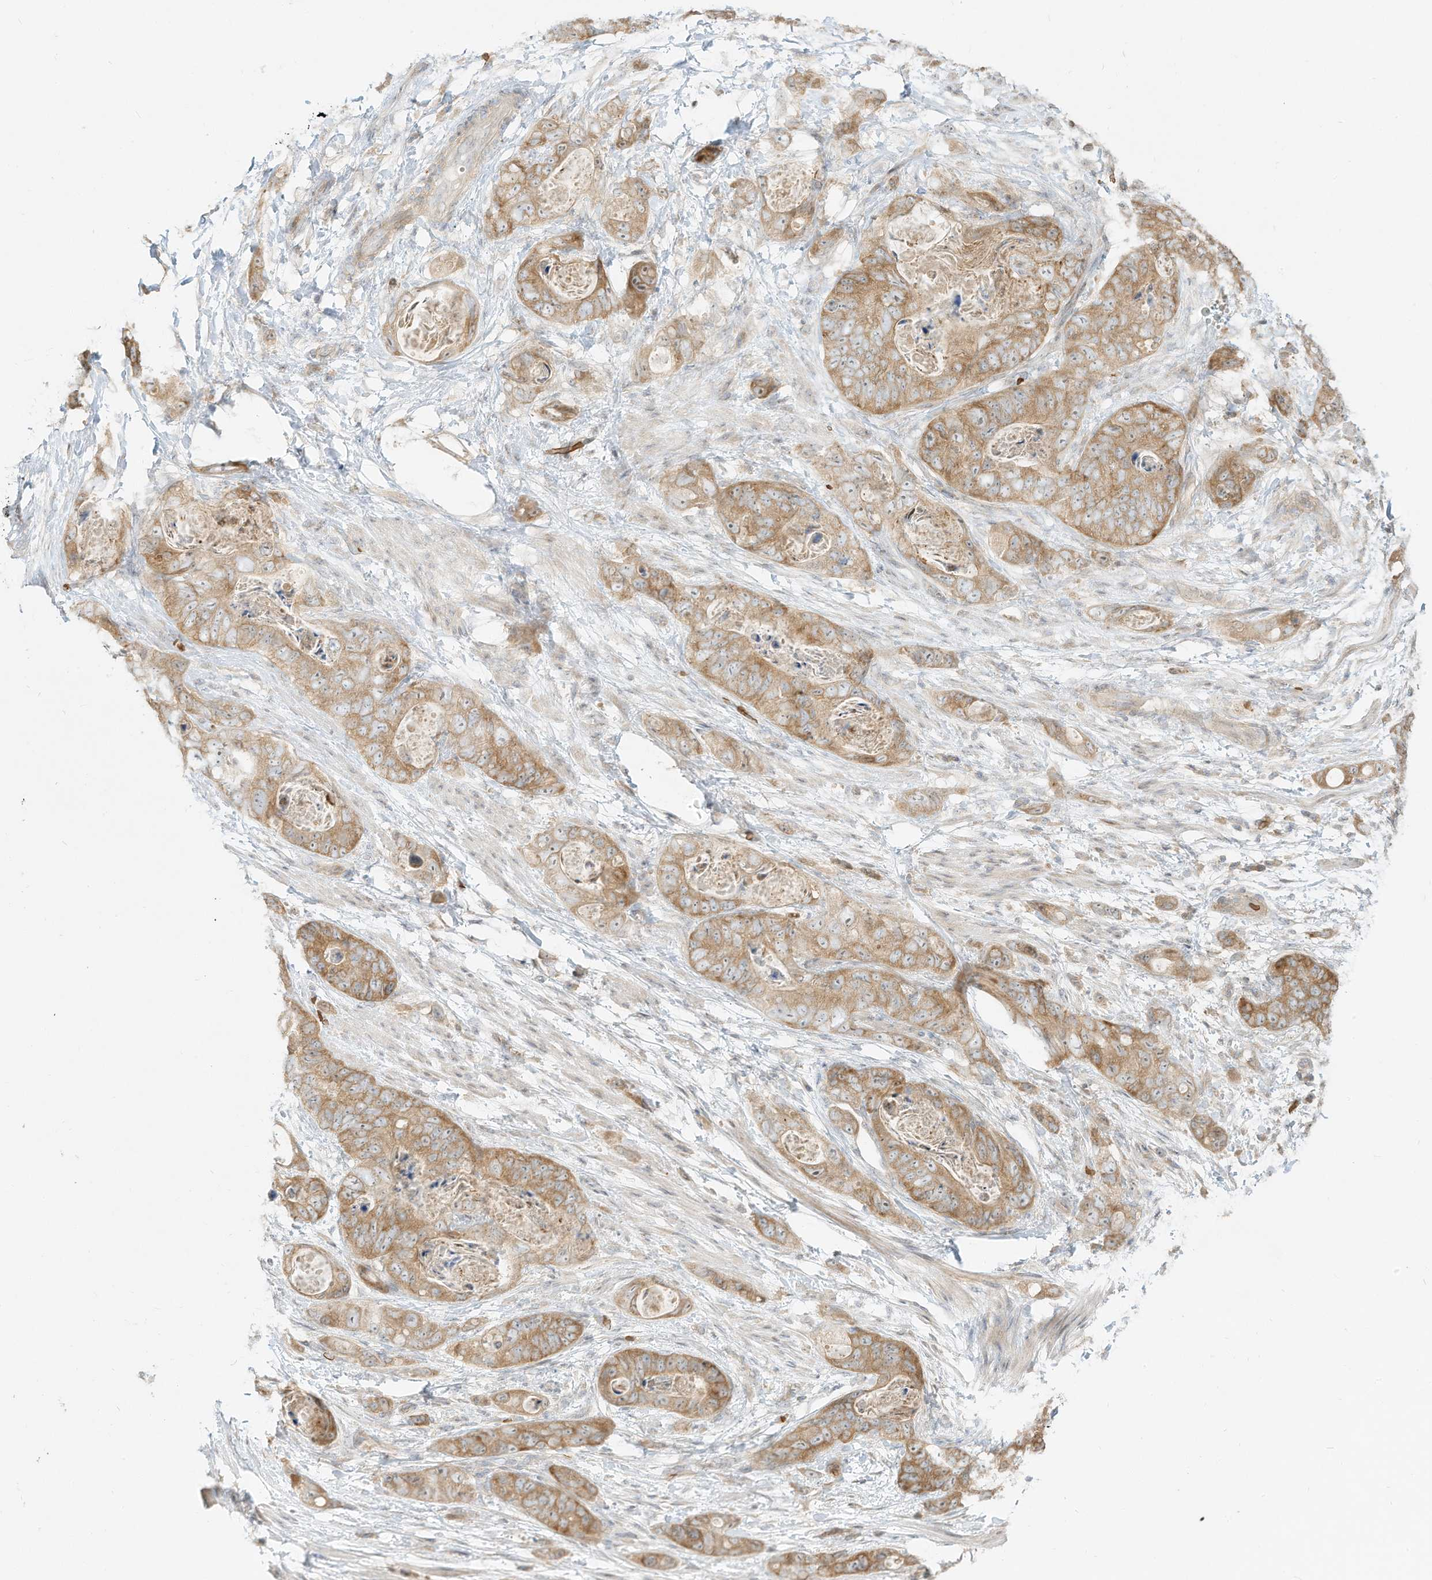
{"staining": {"intensity": "moderate", "quantity": ">75%", "location": "cytoplasmic/membranous"}, "tissue": "stomach cancer", "cell_type": "Tumor cells", "image_type": "cancer", "snomed": [{"axis": "morphology", "description": "Adenocarcinoma, NOS"}, {"axis": "topography", "description": "Stomach"}], "caption": "Protein staining of adenocarcinoma (stomach) tissue displays moderate cytoplasmic/membranous positivity in about >75% of tumor cells. The staining is performed using DAB brown chromogen to label protein expression. The nuclei are counter-stained blue using hematoxylin.", "gene": "OFD1", "patient": {"sex": "female", "age": 89}}